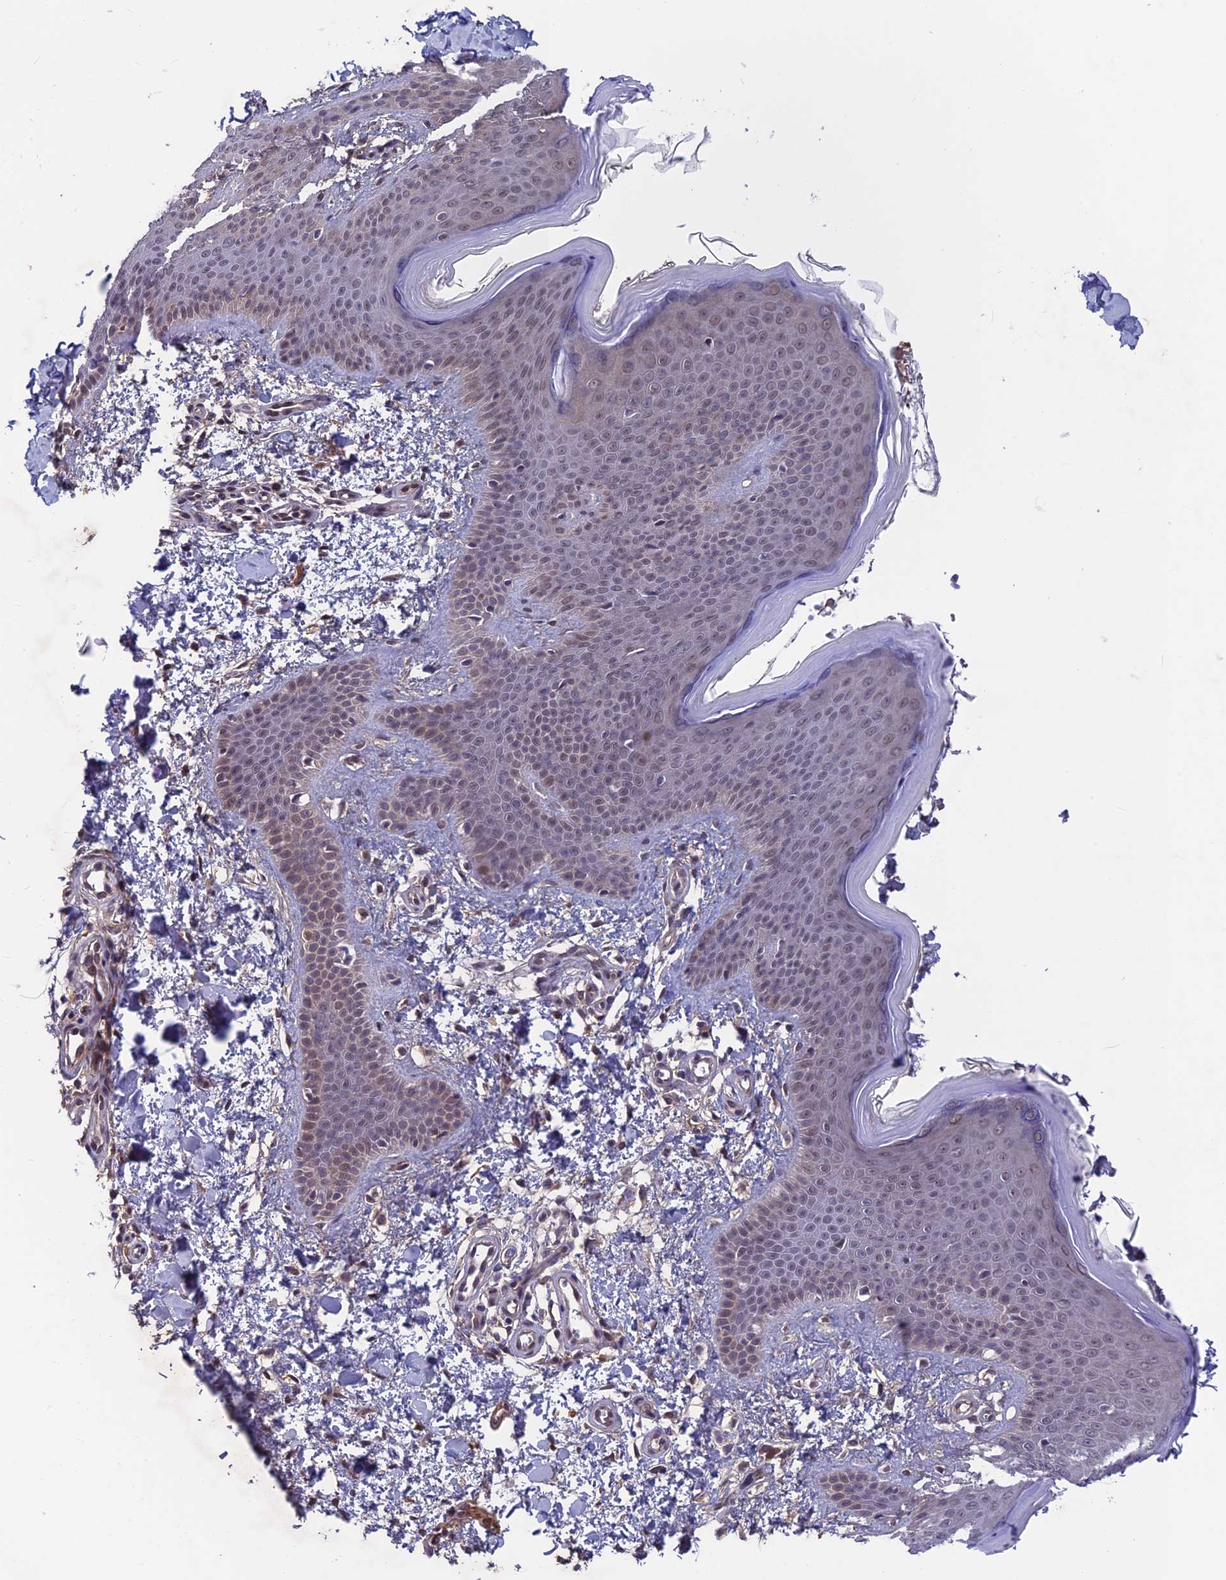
{"staining": {"intensity": "moderate", "quantity": "25%-75%", "location": "cytoplasmic/membranous"}, "tissue": "skin", "cell_type": "Fibroblasts", "image_type": "normal", "snomed": [{"axis": "morphology", "description": "Normal tissue, NOS"}, {"axis": "topography", "description": "Skin"}], "caption": "DAB immunohistochemical staining of unremarkable human skin reveals moderate cytoplasmic/membranous protein expression in about 25%-75% of fibroblasts.", "gene": "FKBPL", "patient": {"sex": "male", "age": 36}}